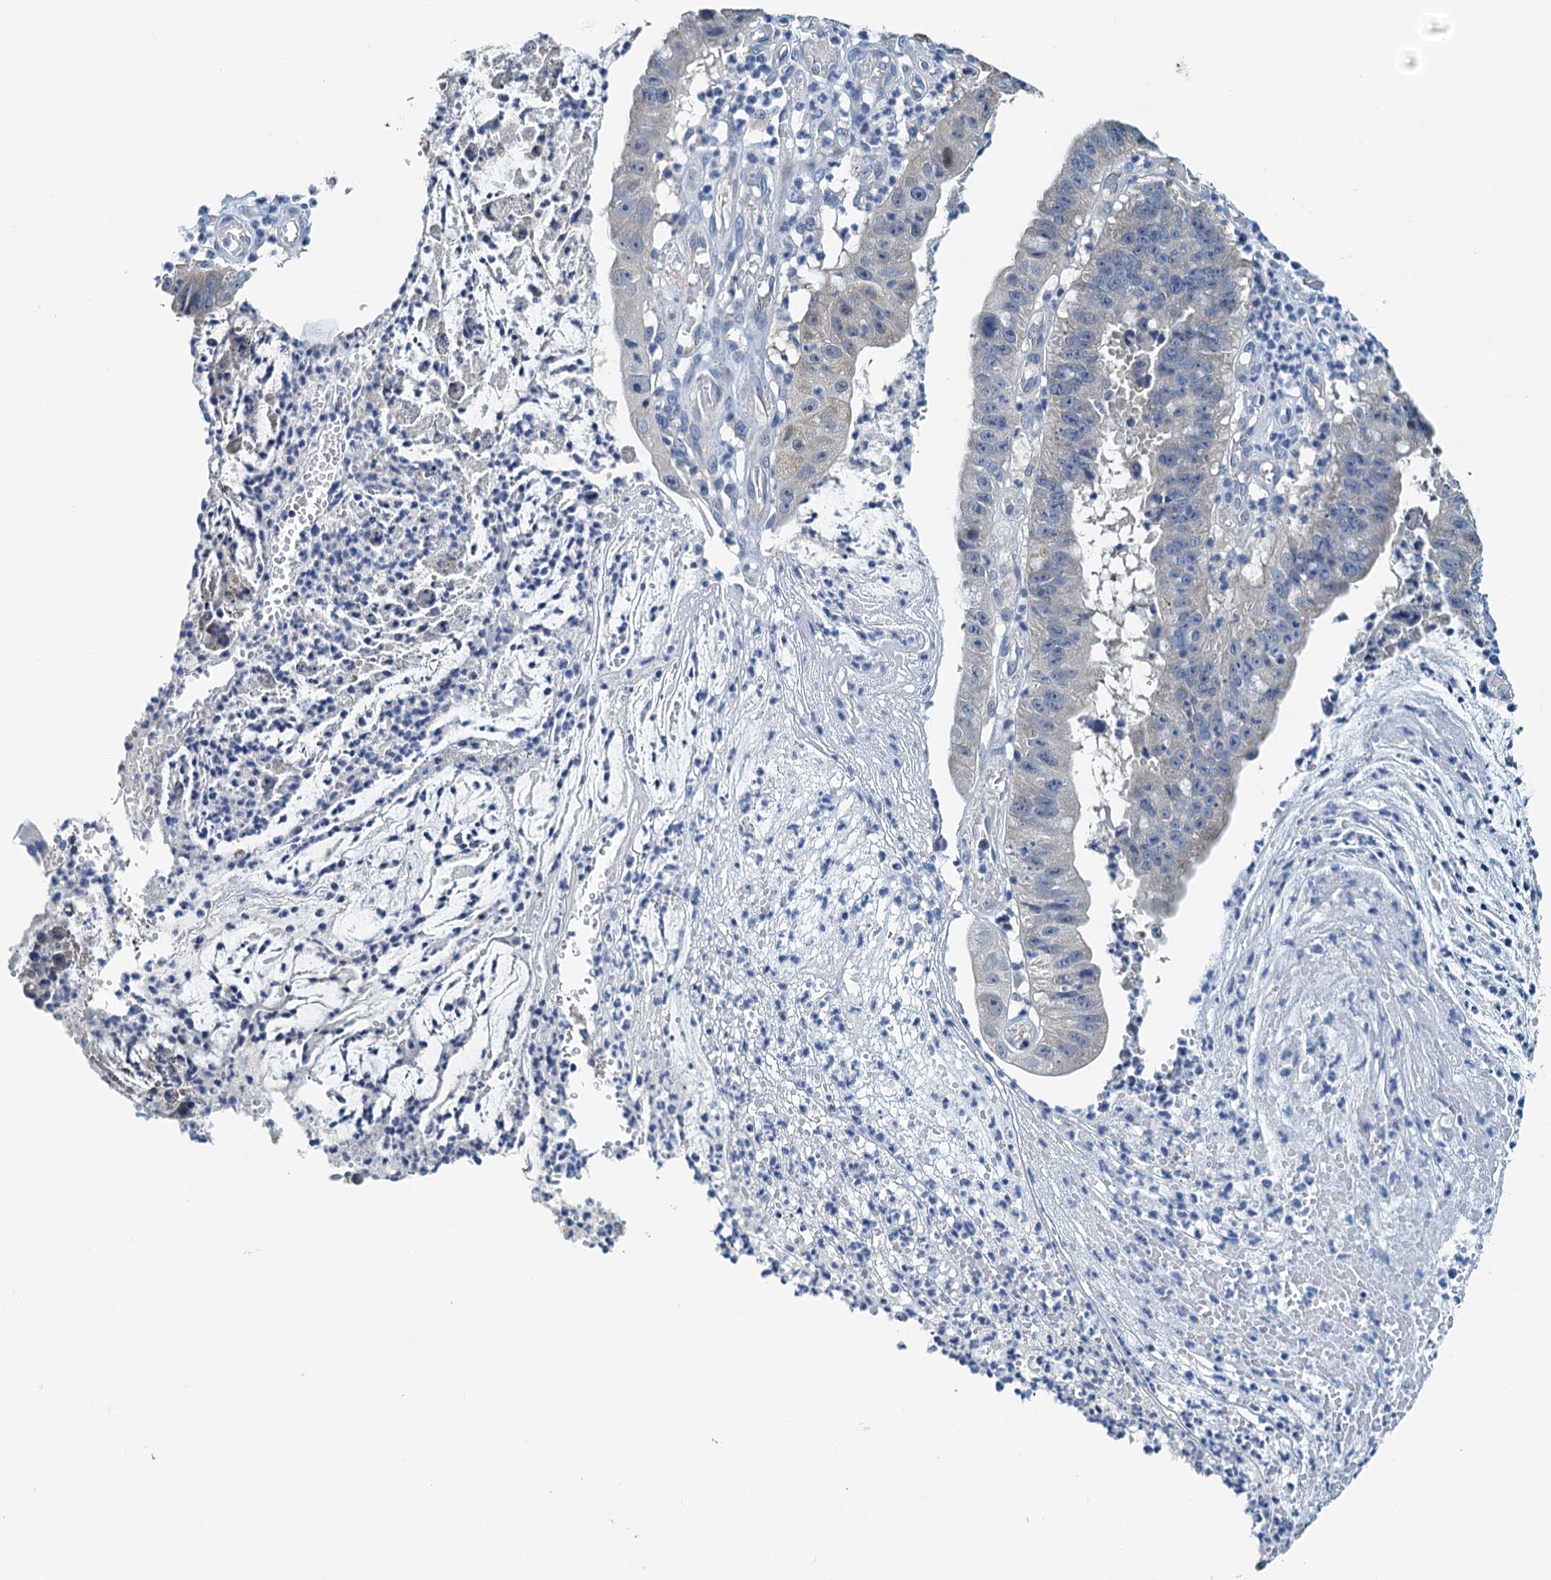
{"staining": {"intensity": "negative", "quantity": "none", "location": "none"}, "tissue": "stomach cancer", "cell_type": "Tumor cells", "image_type": "cancer", "snomed": [{"axis": "morphology", "description": "Adenocarcinoma, NOS"}, {"axis": "topography", "description": "Stomach"}], "caption": "Immunohistochemical staining of human adenocarcinoma (stomach) displays no significant expression in tumor cells. (DAB immunohistochemistry (IHC) visualized using brightfield microscopy, high magnification).", "gene": "DTD1", "patient": {"sex": "male", "age": 59}}